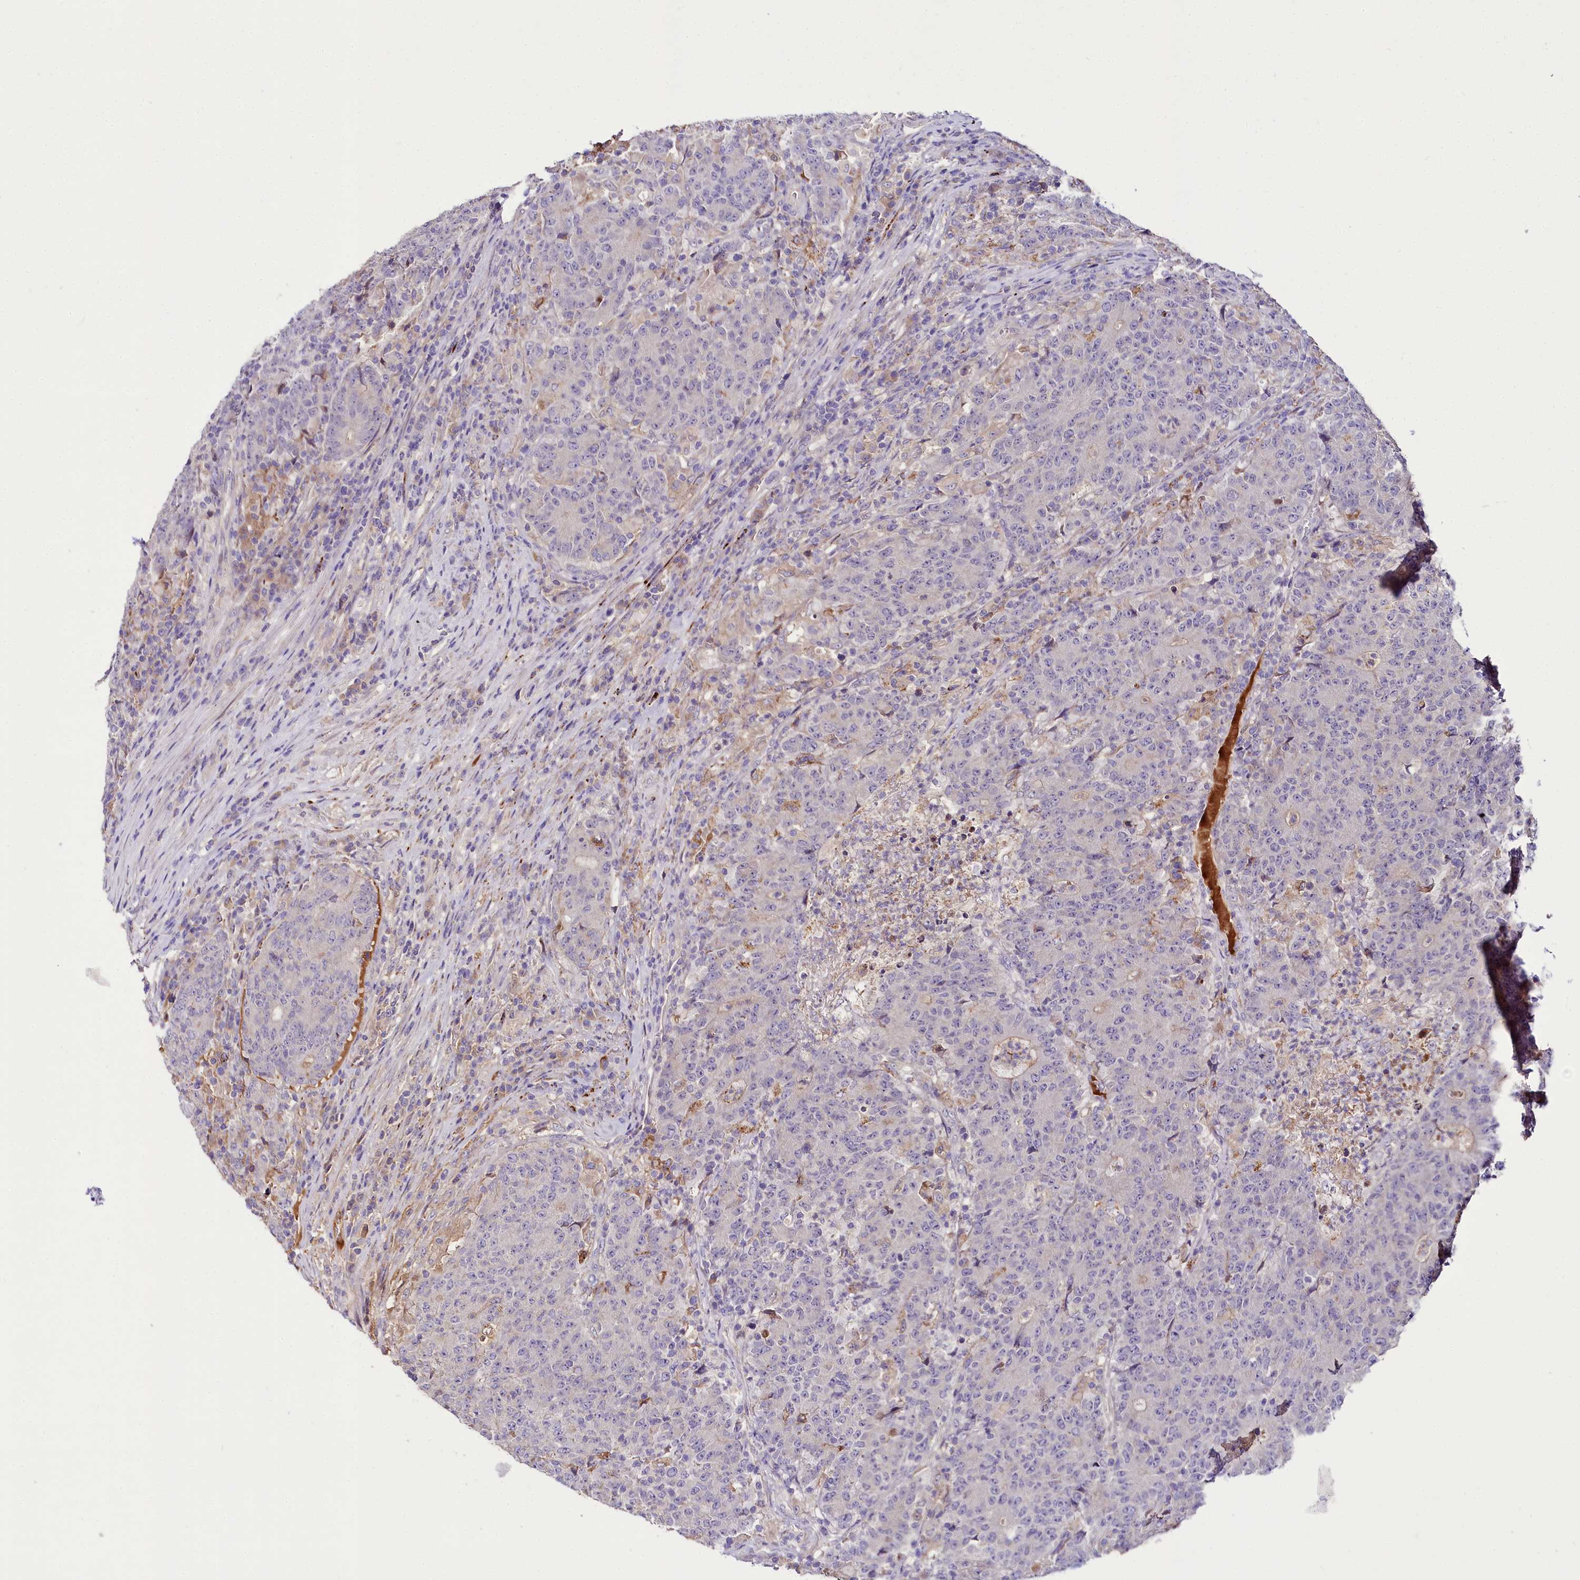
{"staining": {"intensity": "negative", "quantity": "none", "location": "none"}, "tissue": "colorectal cancer", "cell_type": "Tumor cells", "image_type": "cancer", "snomed": [{"axis": "morphology", "description": "Adenocarcinoma, NOS"}, {"axis": "topography", "description": "Colon"}], "caption": "Immunohistochemical staining of colorectal cancer shows no significant expression in tumor cells. Nuclei are stained in blue.", "gene": "PPP1R32", "patient": {"sex": "female", "age": 75}}